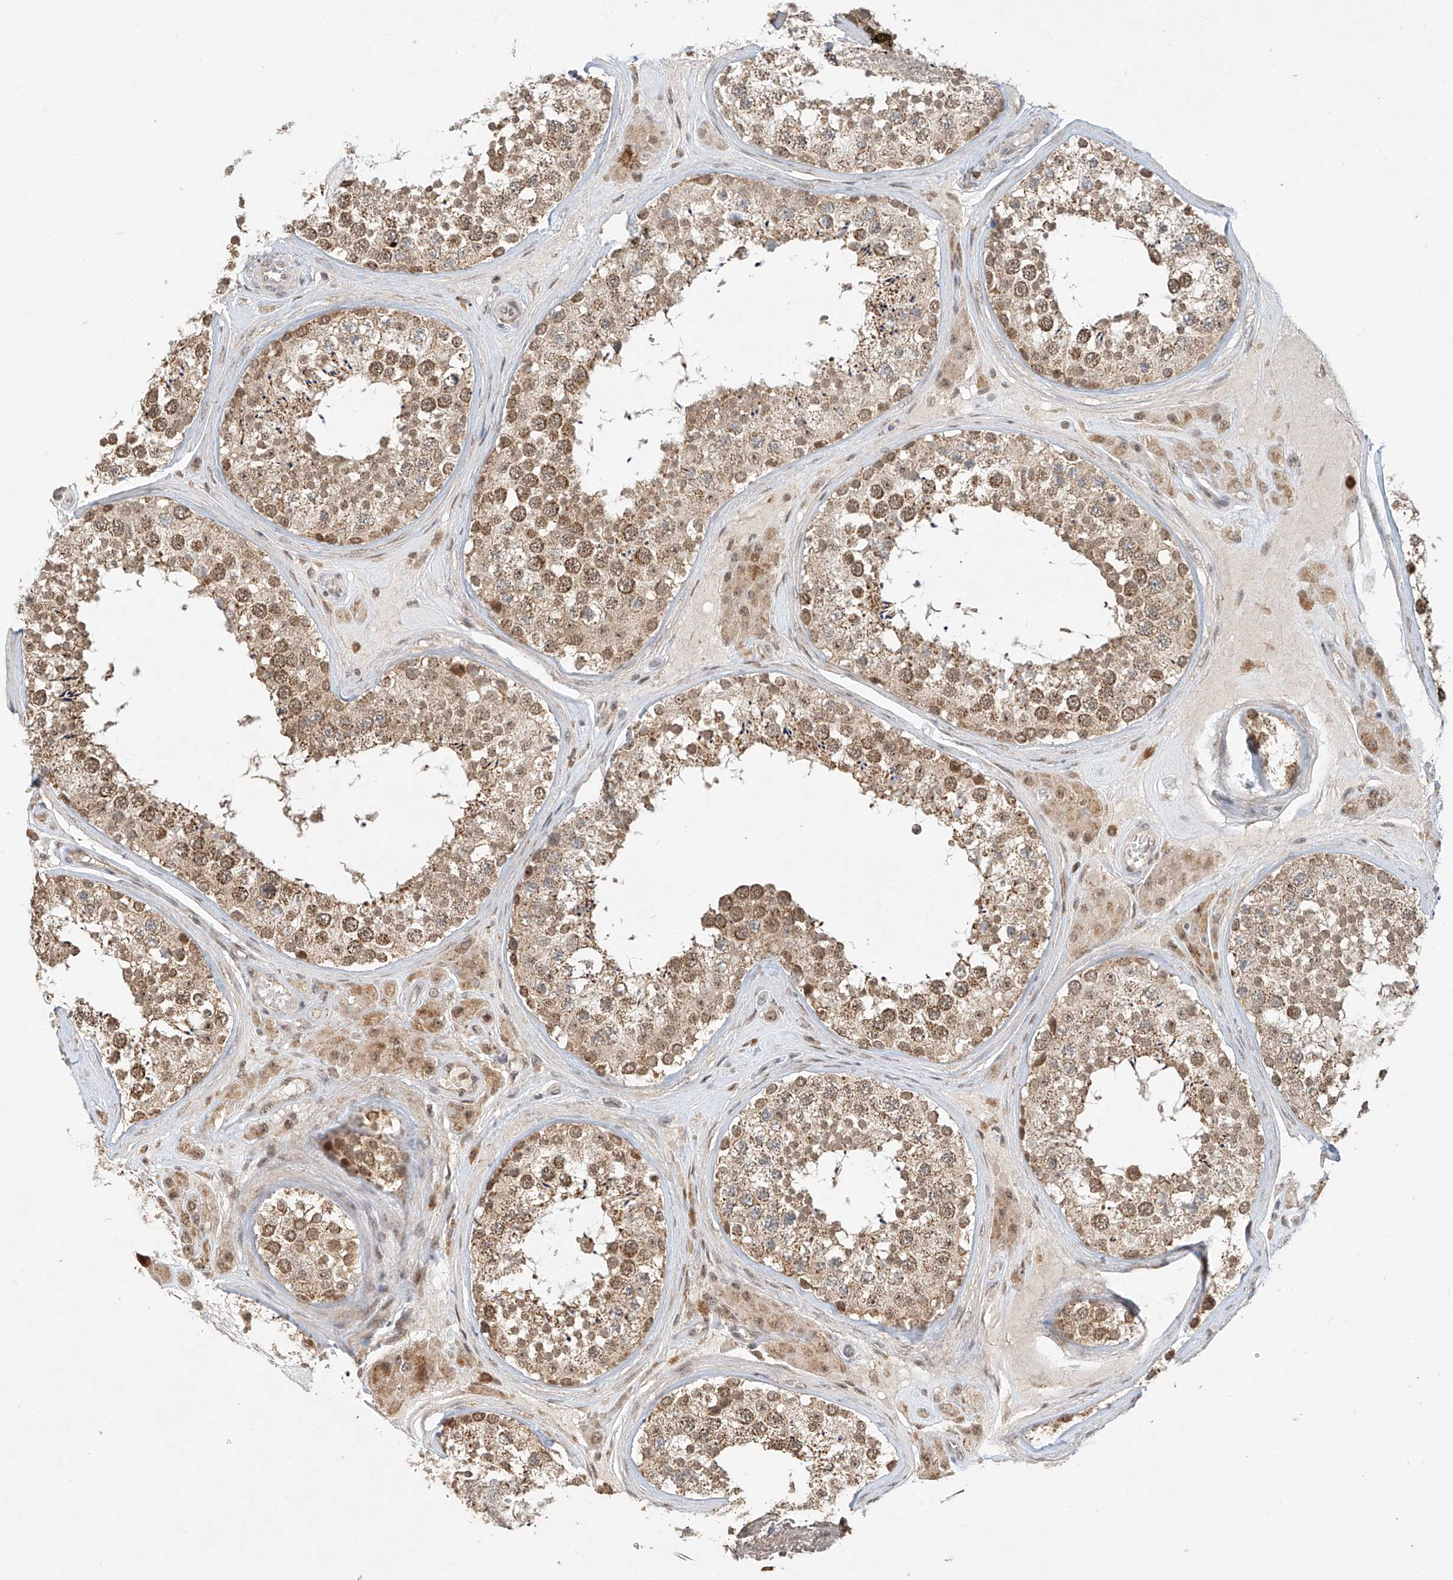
{"staining": {"intensity": "moderate", "quantity": ">75%", "location": "cytoplasmic/membranous,nuclear"}, "tissue": "testis", "cell_type": "Cells in seminiferous ducts", "image_type": "normal", "snomed": [{"axis": "morphology", "description": "Normal tissue, NOS"}, {"axis": "topography", "description": "Testis"}], "caption": "High-power microscopy captured an IHC image of normal testis, revealing moderate cytoplasmic/membranous,nuclear expression in approximately >75% of cells in seminiferous ducts.", "gene": "SYTL3", "patient": {"sex": "male", "age": 46}}